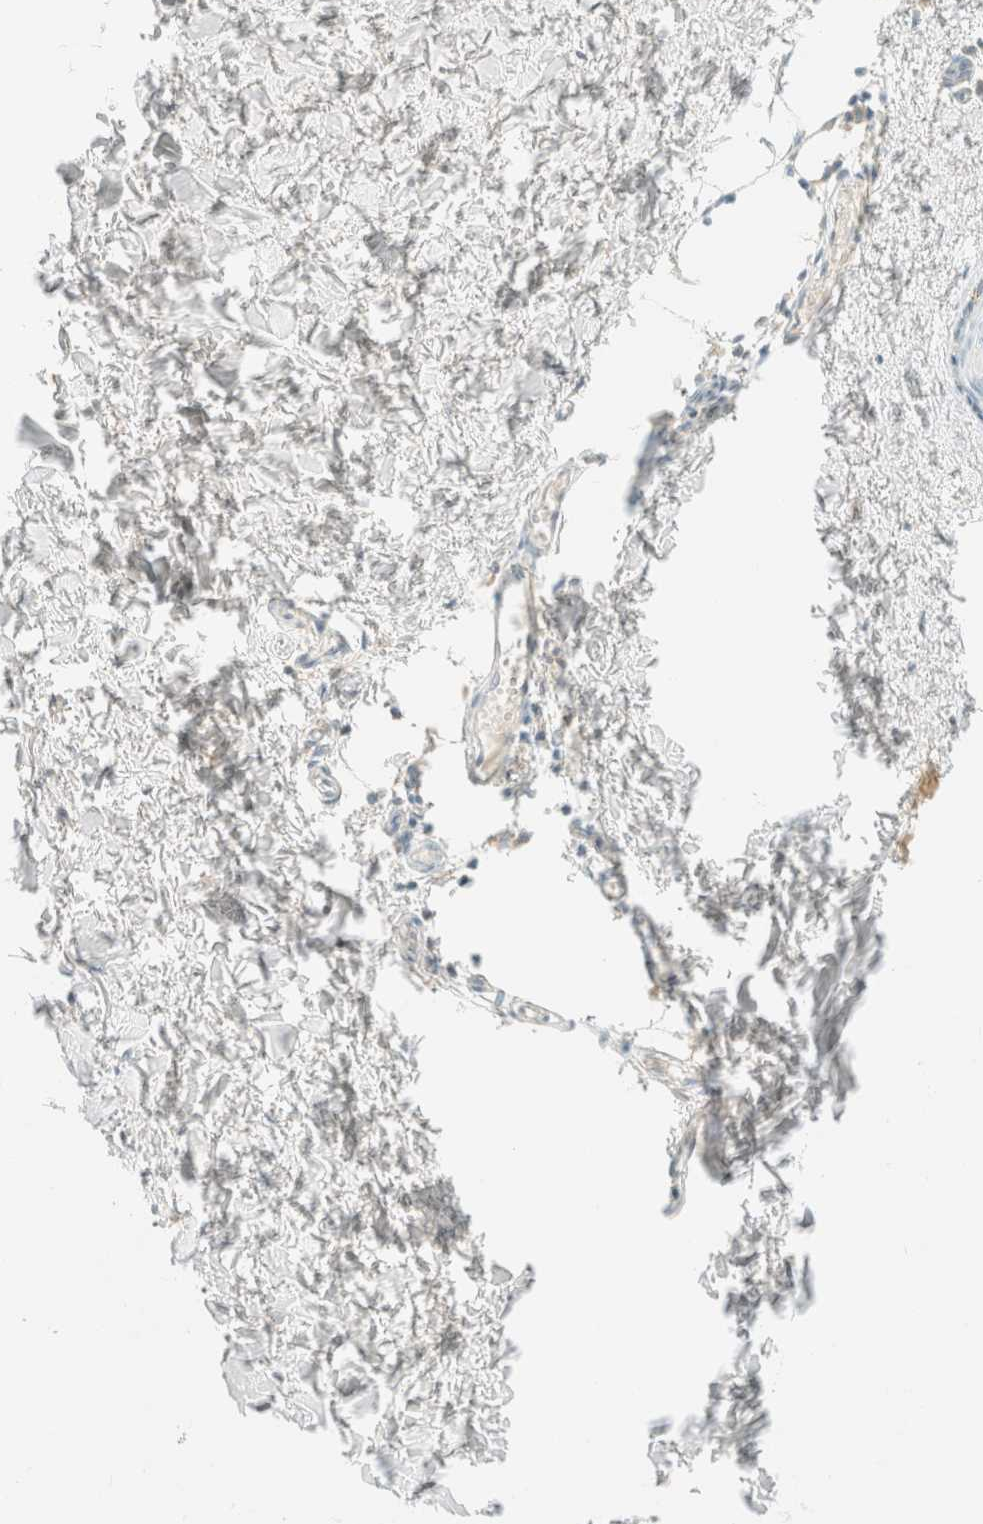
{"staining": {"intensity": "negative", "quantity": "none", "location": "none"}, "tissue": "skin", "cell_type": "Fibroblasts", "image_type": "normal", "snomed": [{"axis": "morphology", "description": "Normal tissue, NOS"}, {"axis": "topography", "description": "Skin"}], "caption": "The photomicrograph exhibits no significant staining in fibroblasts of skin.", "gene": "GPA33", "patient": {"sex": "female", "age": 27}}